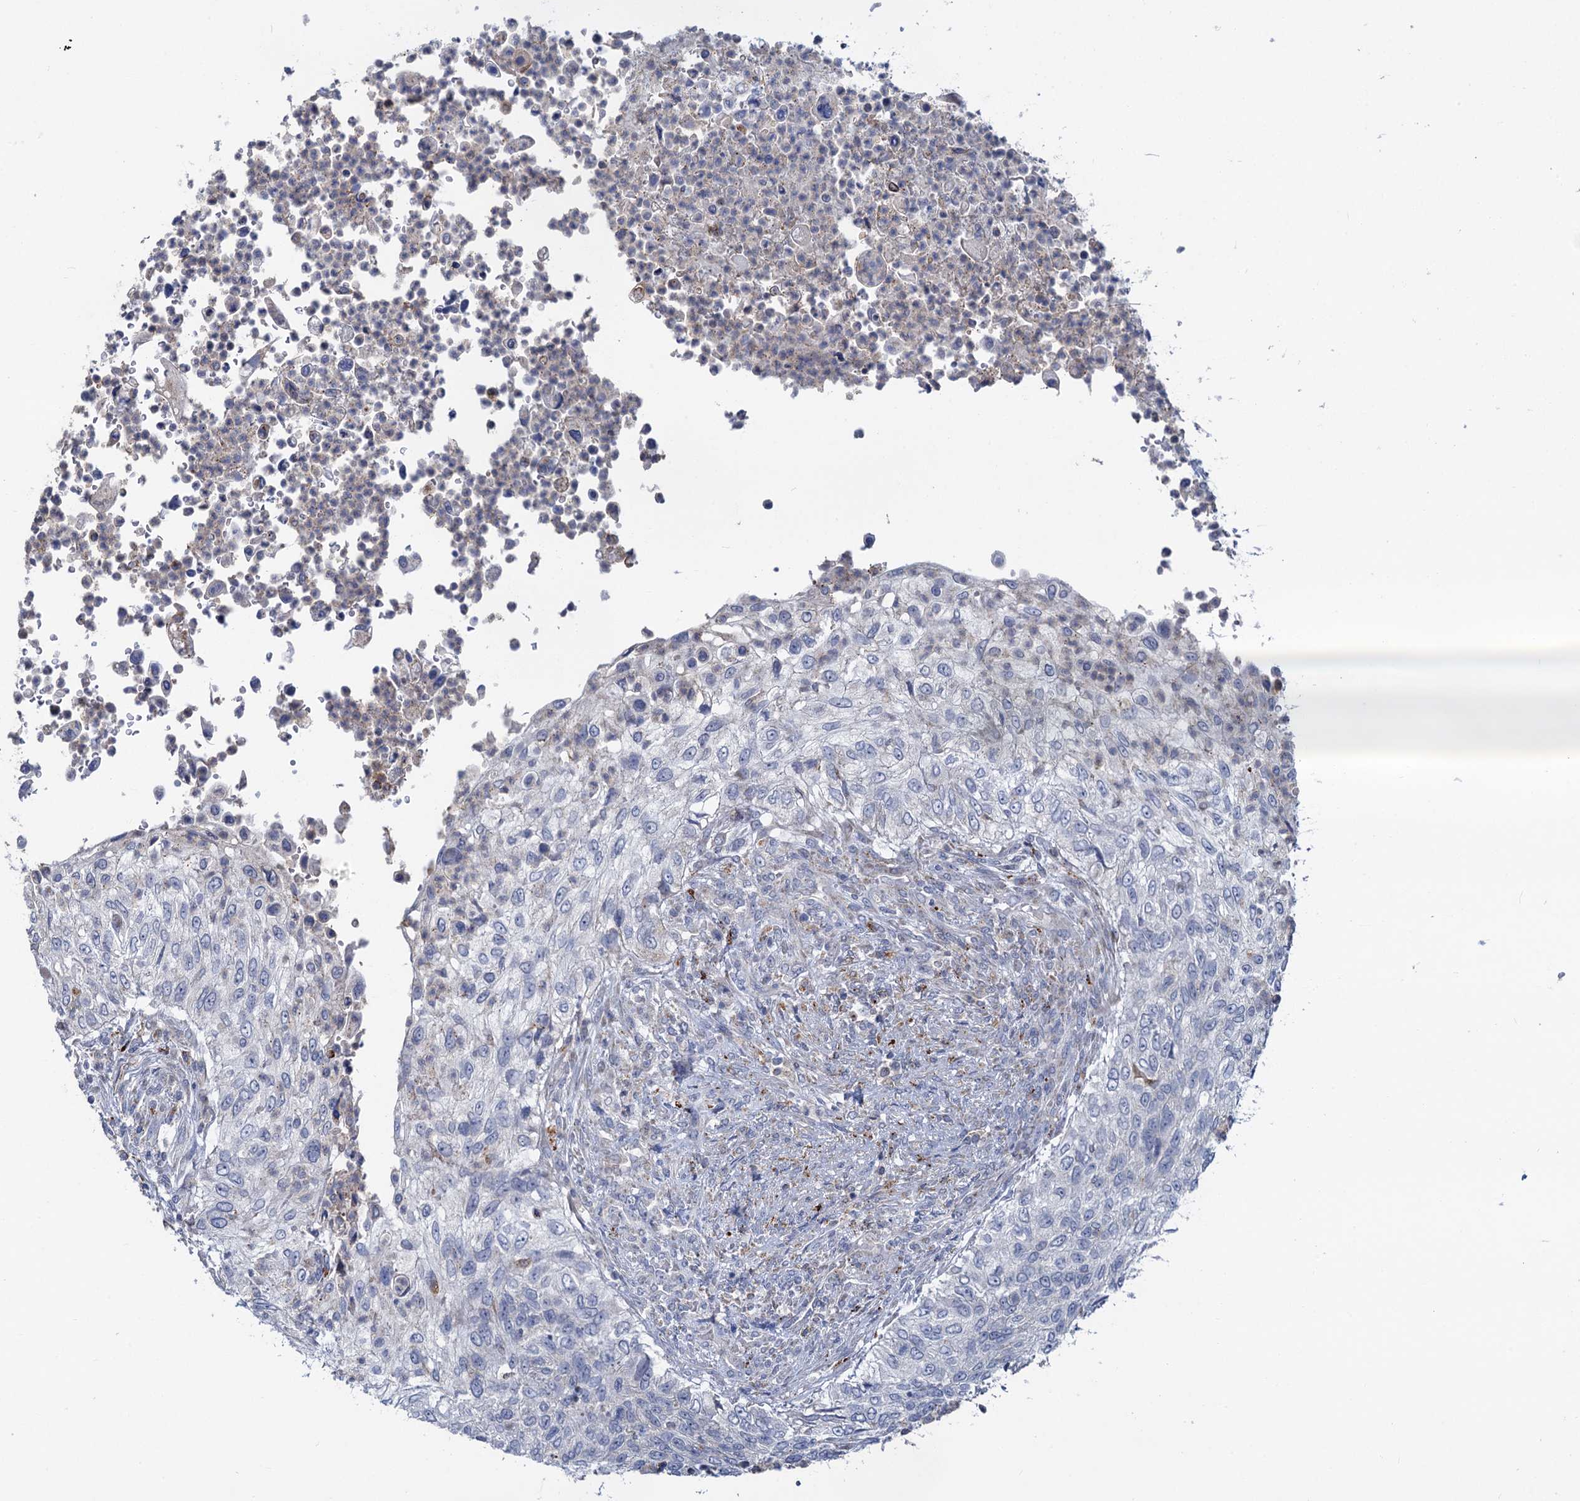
{"staining": {"intensity": "negative", "quantity": "none", "location": "none"}, "tissue": "urothelial cancer", "cell_type": "Tumor cells", "image_type": "cancer", "snomed": [{"axis": "morphology", "description": "Urothelial carcinoma, High grade"}, {"axis": "topography", "description": "Urinary bladder"}], "caption": "The immunohistochemistry (IHC) image has no significant expression in tumor cells of high-grade urothelial carcinoma tissue.", "gene": "ANKS3", "patient": {"sex": "female", "age": 60}}